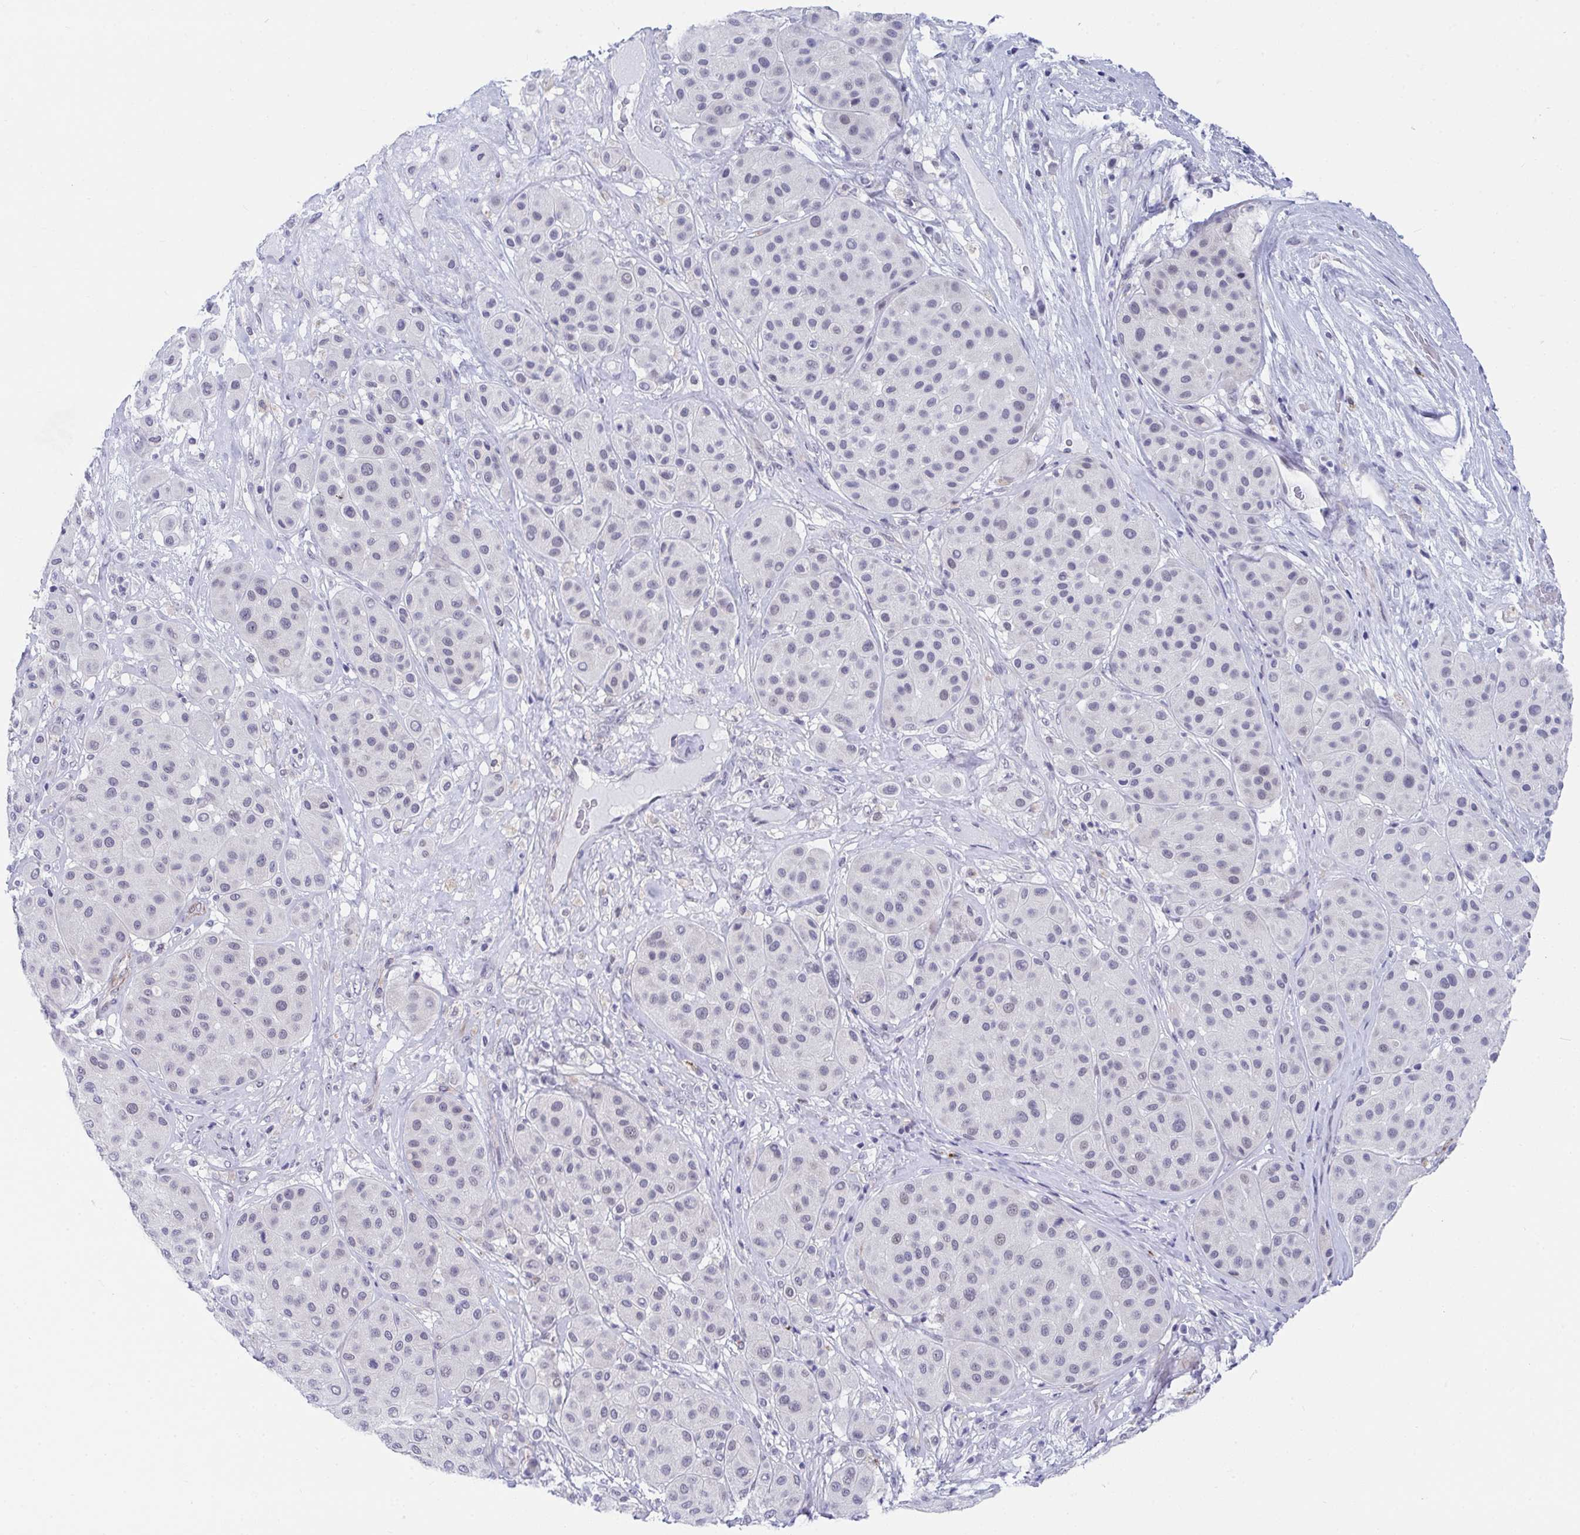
{"staining": {"intensity": "negative", "quantity": "none", "location": "none"}, "tissue": "melanoma", "cell_type": "Tumor cells", "image_type": "cancer", "snomed": [{"axis": "morphology", "description": "Malignant melanoma, Metastatic site"}, {"axis": "topography", "description": "Smooth muscle"}], "caption": "The immunohistochemistry (IHC) photomicrograph has no significant expression in tumor cells of malignant melanoma (metastatic site) tissue. (DAB immunohistochemistry (IHC) visualized using brightfield microscopy, high magnification).", "gene": "DAOA", "patient": {"sex": "male", "age": 41}}